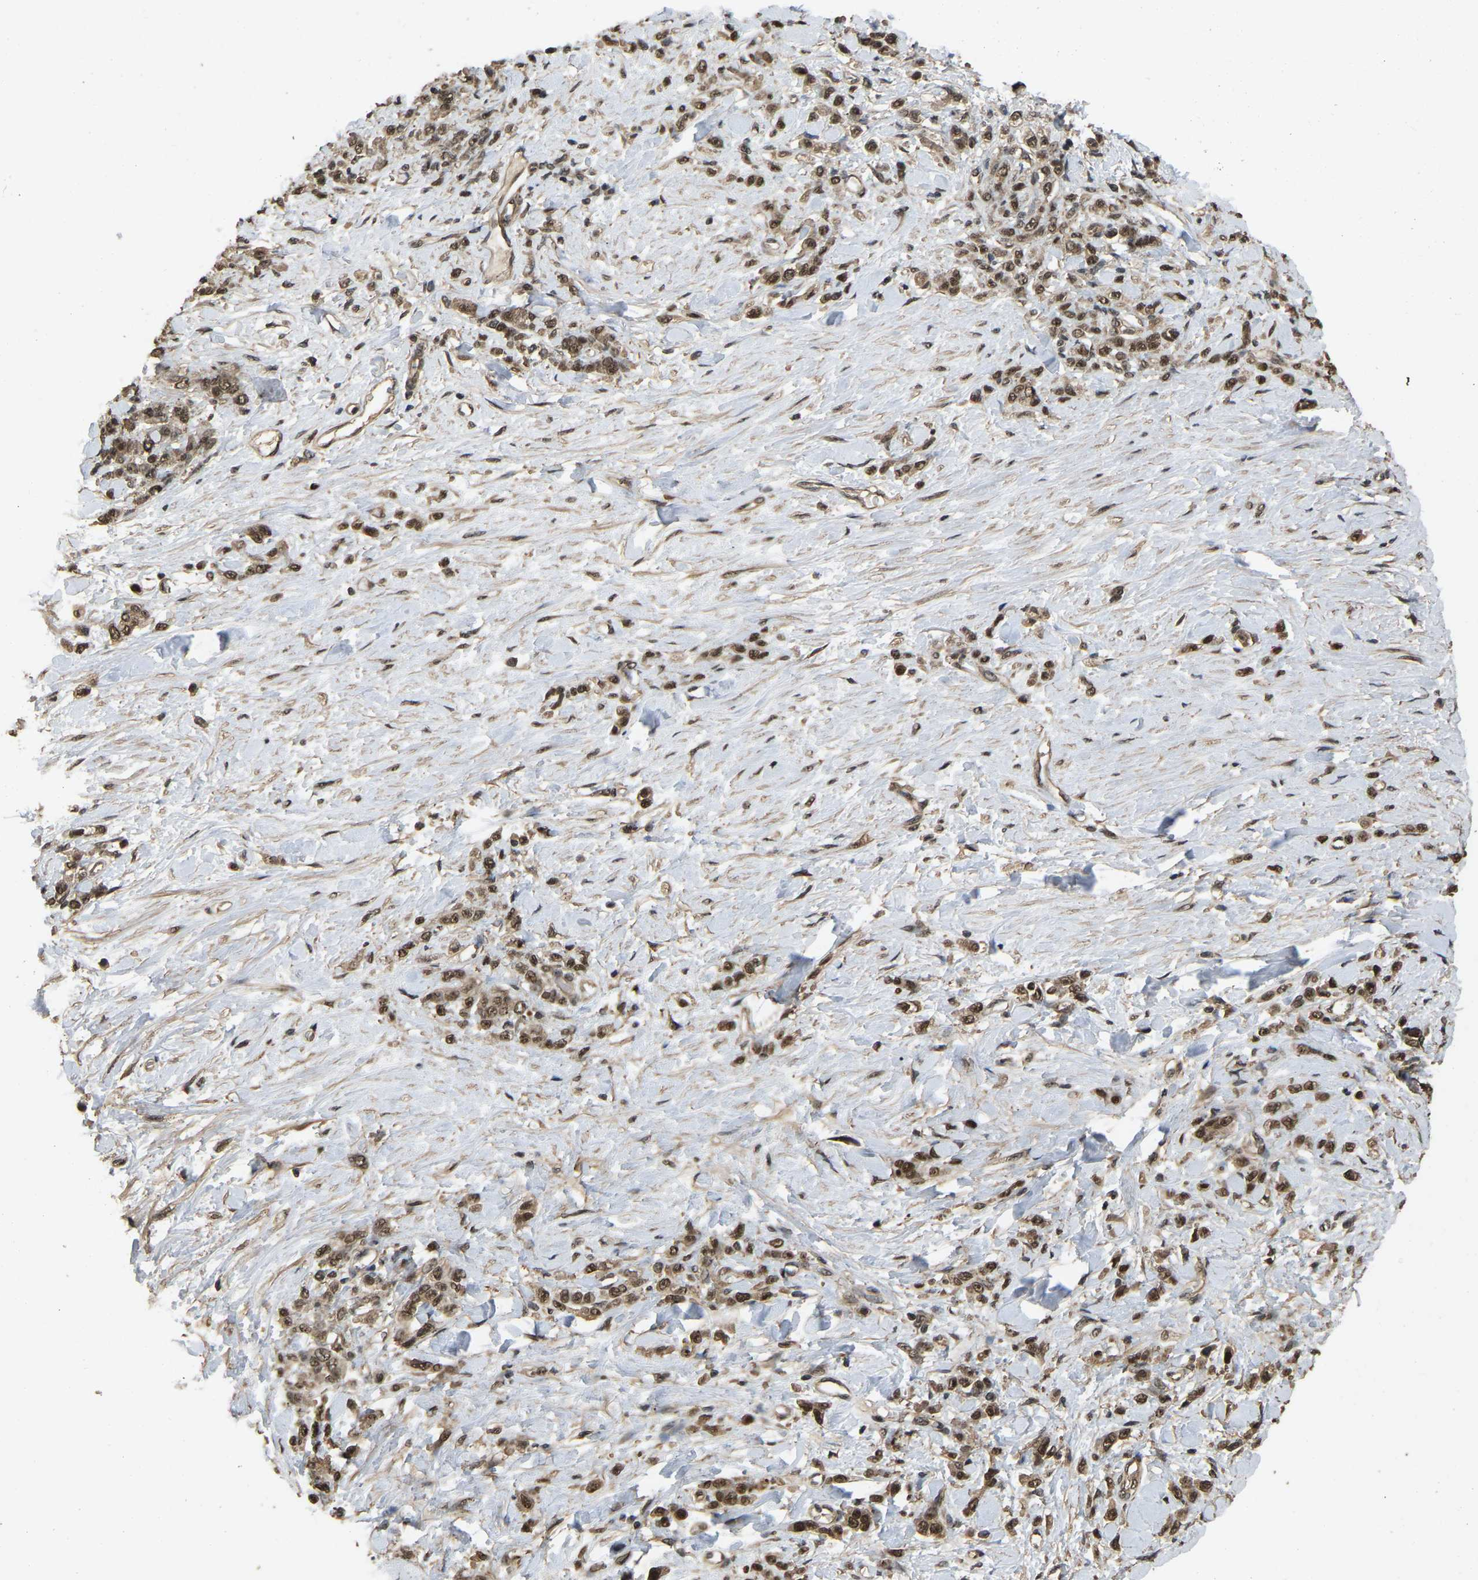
{"staining": {"intensity": "moderate", "quantity": ">75%", "location": "cytoplasmic/membranous,nuclear"}, "tissue": "stomach cancer", "cell_type": "Tumor cells", "image_type": "cancer", "snomed": [{"axis": "morphology", "description": "Normal tissue, NOS"}, {"axis": "morphology", "description": "Adenocarcinoma, NOS"}, {"axis": "topography", "description": "Stomach"}], "caption": "Adenocarcinoma (stomach) stained with DAB (3,3'-diaminobenzidine) IHC reveals medium levels of moderate cytoplasmic/membranous and nuclear positivity in about >75% of tumor cells. The staining is performed using DAB (3,3'-diaminobenzidine) brown chromogen to label protein expression. The nuclei are counter-stained blue using hematoxylin.", "gene": "ARHGAP23", "patient": {"sex": "male", "age": 82}}